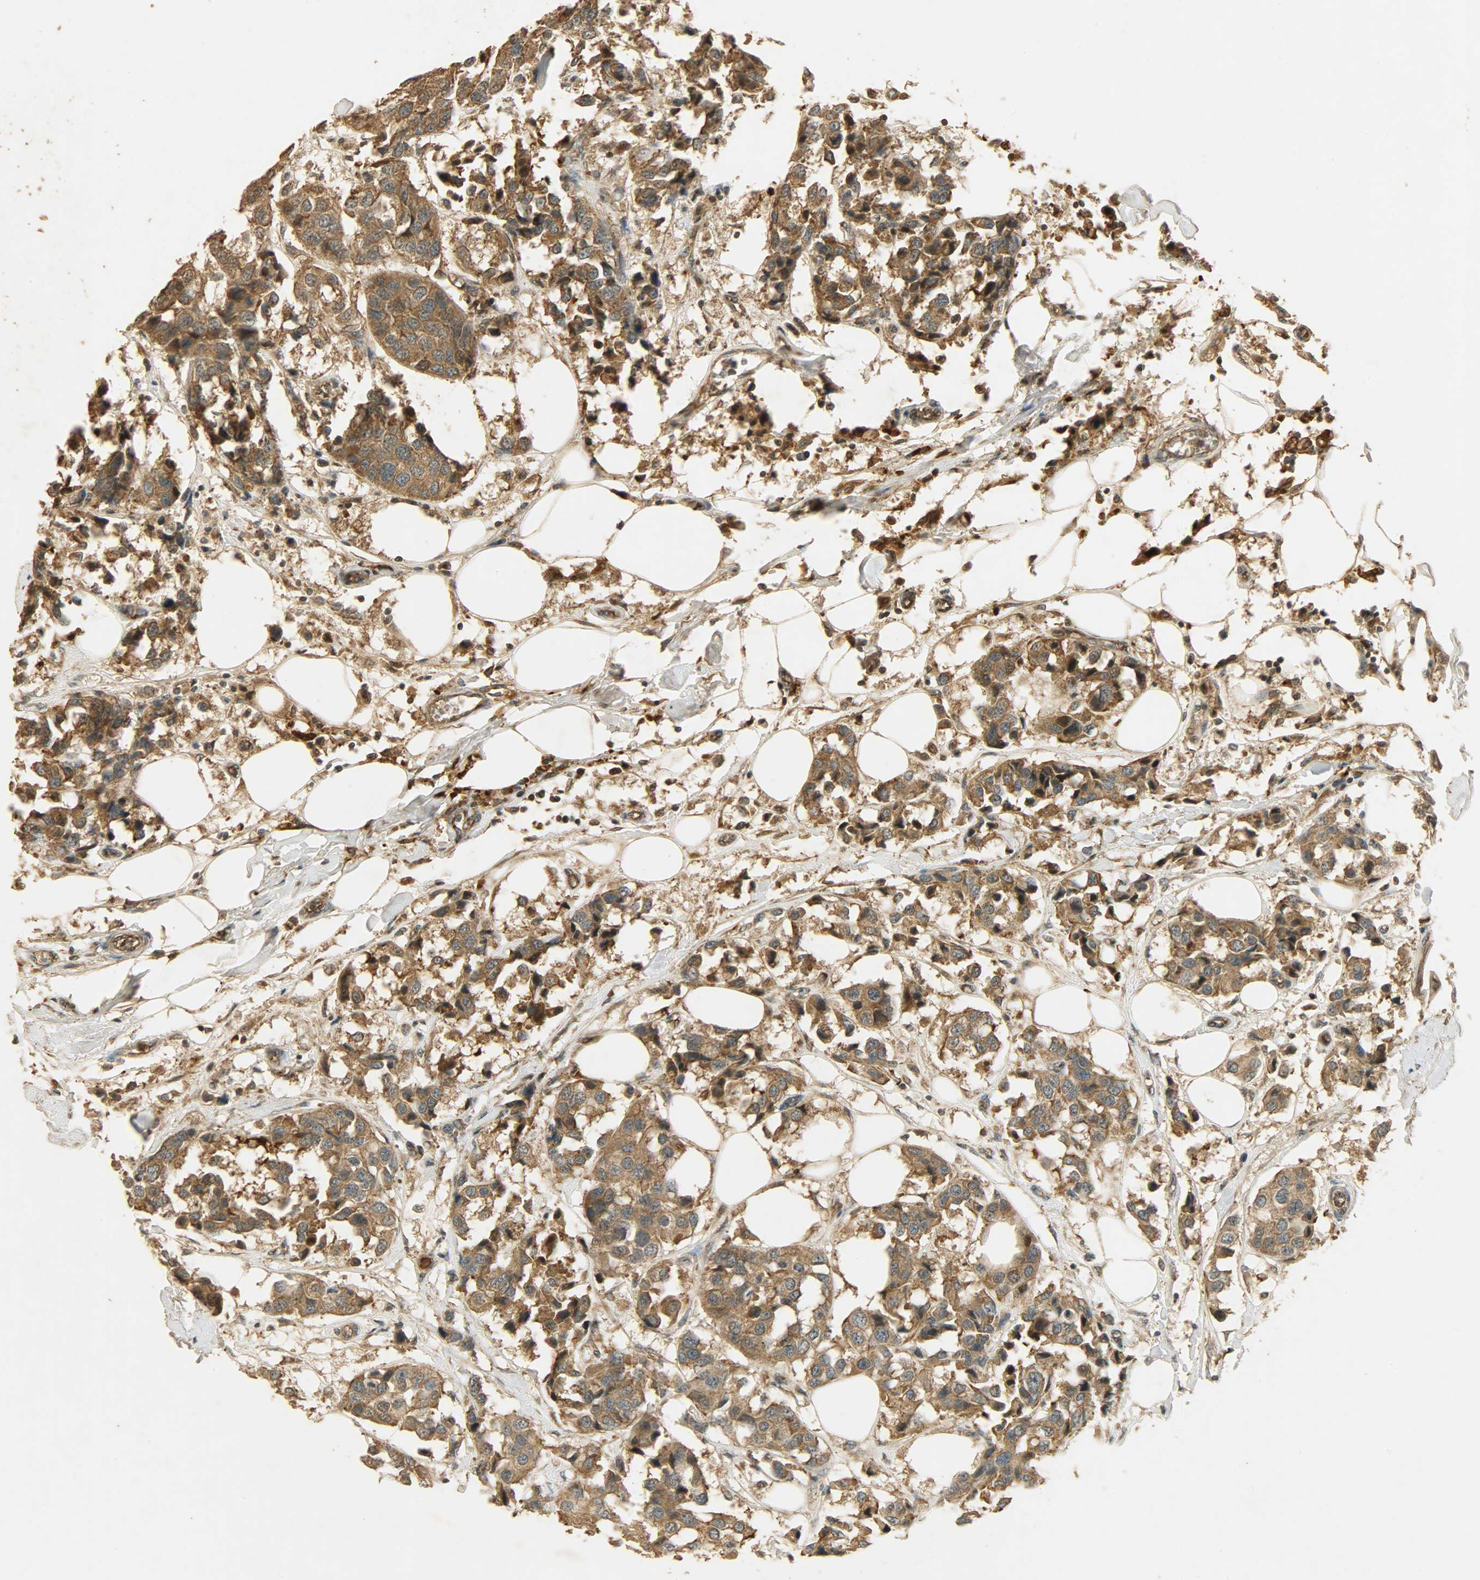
{"staining": {"intensity": "moderate", "quantity": ">75%", "location": "cytoplasmic/membranous"}, "tissue": "breast cancer", "cell_type": "Tumor cells", "image_type": "cancer", "snomed": [{"axis": "morphology", "description": "Duct carcinoma"}, {"axis": "topography", "description": "Breast"}], "caption": "Tumor cells demonstrate moderate cytoplasmic/membranous staining in about >75% of cells in breast cancer.", "gene": "ATP2B1", "patient": {"sex": "female", "age": 80}}